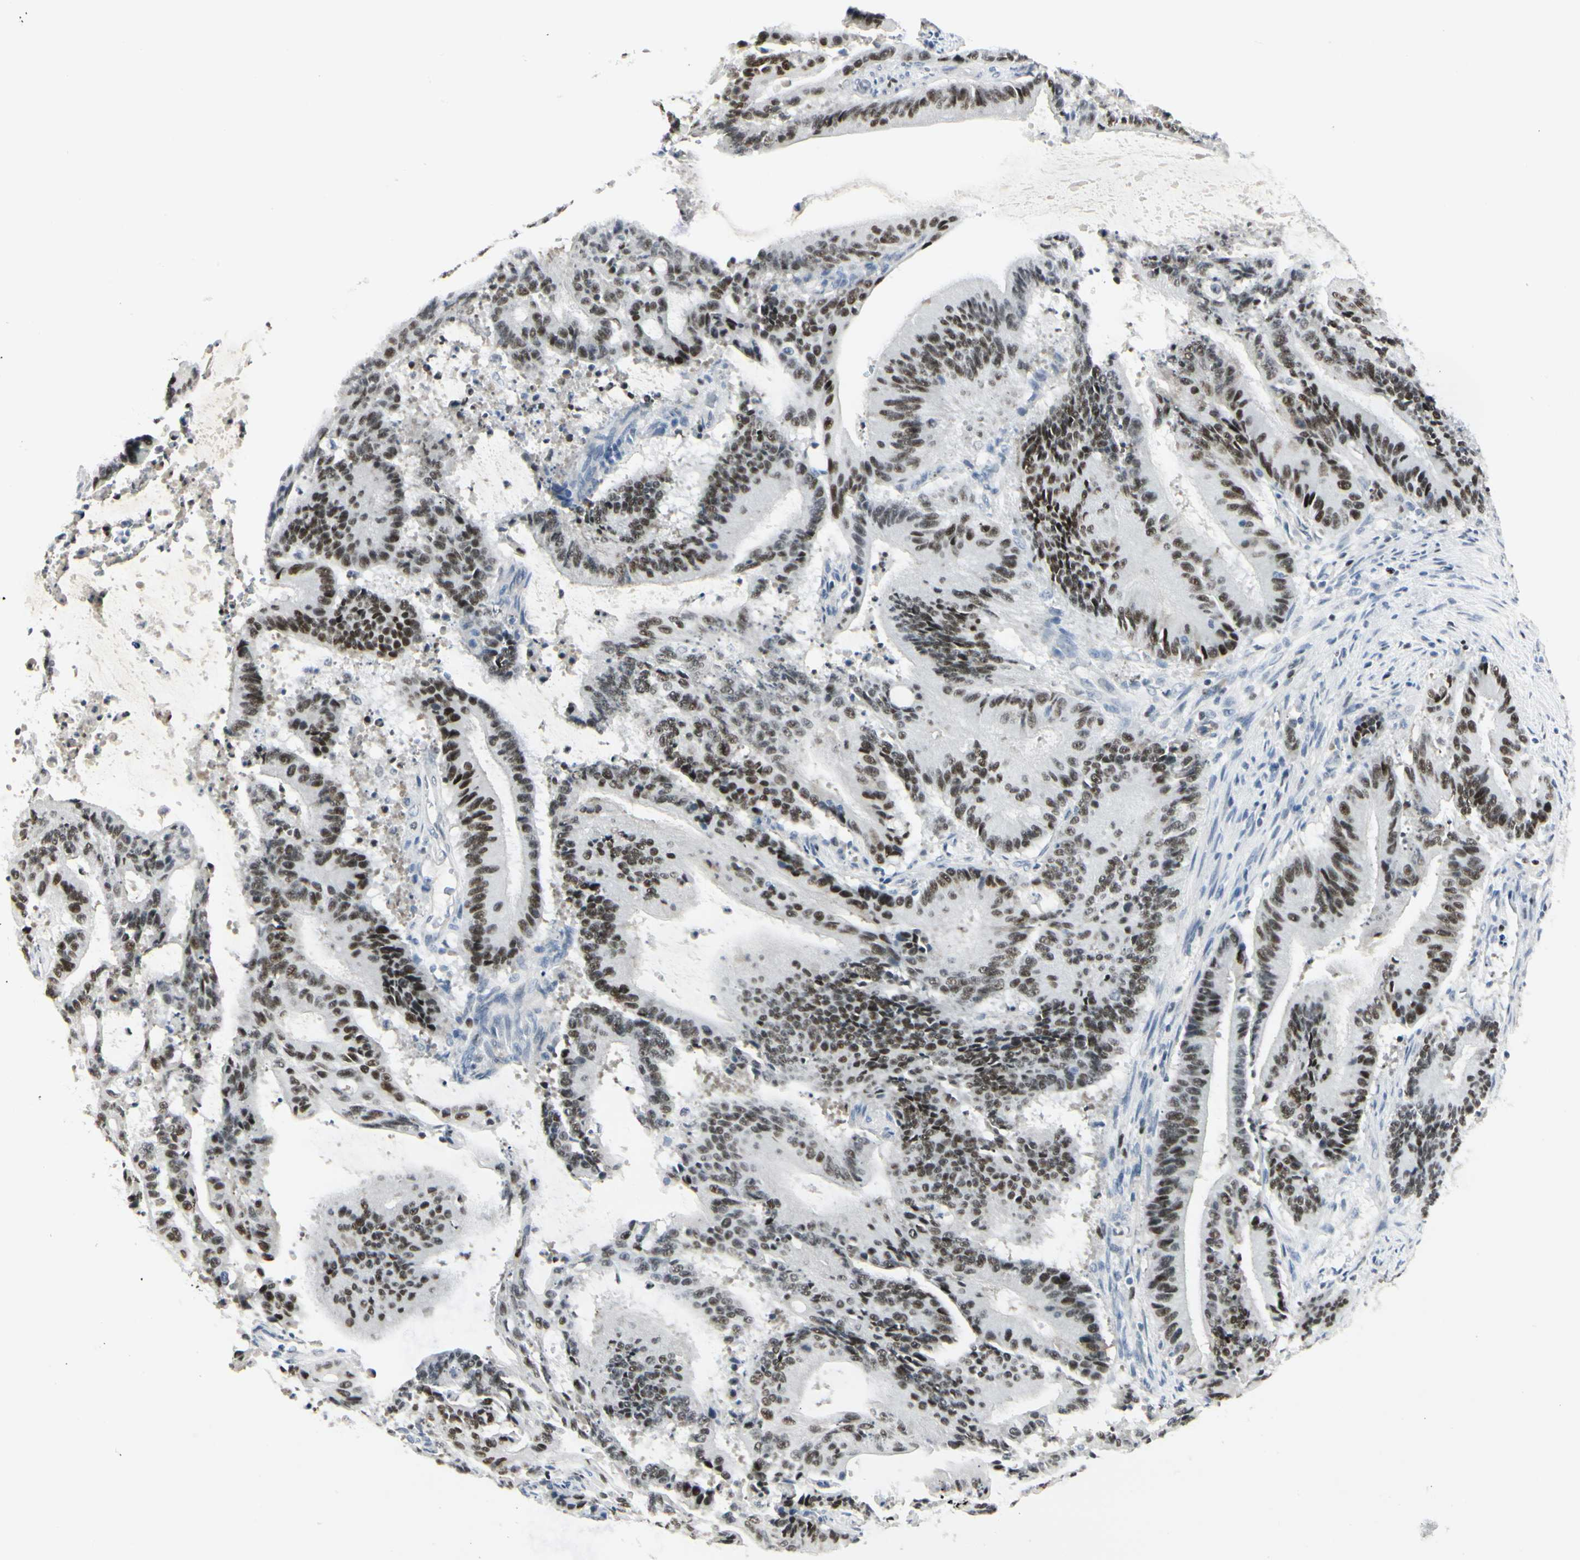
{"staining": {"intensity": "strong", "quantity": ">75%", "location": "nuclear"}, "tissue": "liver cancer", "cell_type": "Tumor cells", "image_type": "cancer", "snomed": [{"axis": "morphology", "description": "Cholangiocarcinoma"}, {"axis": "topography", "description": "Liver"}], "caption": "This image reveals immunohistochemistry staining of human liver cholangiocarcinoma, with high strong nuclear positivity in about >75% of tumor cells.", "gene": "ZBTB7B", "patient": {"sex": "female", "age": 73}}